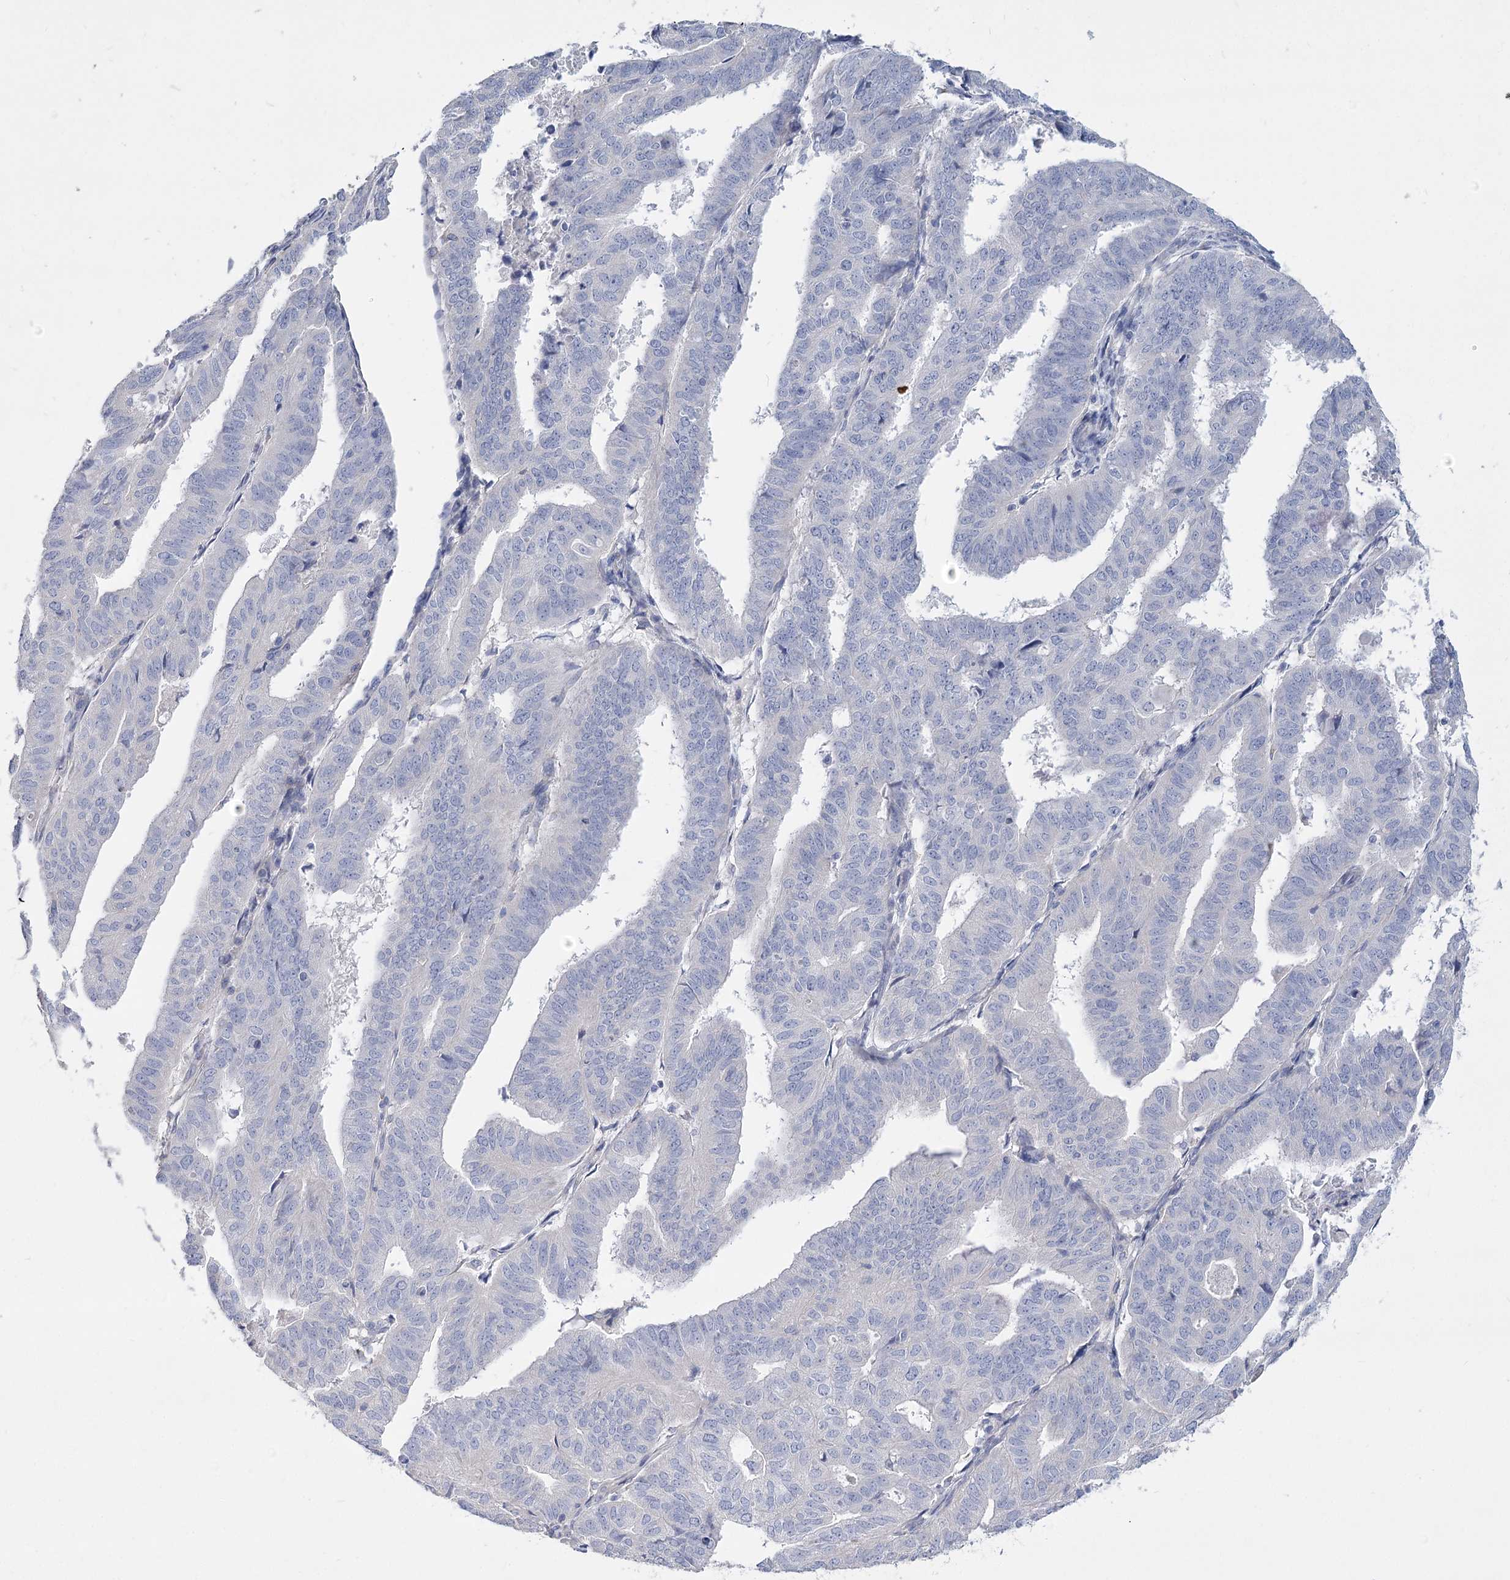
{"staining": {"intensity": "negative", "quantity": "none", "location": "none"}, "tissue": "endometrial cancer", "cell_type": "Tumor cells", "image_type": "cancer", "snomed": [{"axis": "morphology", "description": "Adenocarcinoma, NOS"}, {"axis": "topography", "description": "Uterus"}], "caption": "An immunohistochemistry (IHC) micrograph of endometrial cancer is shown. There is no staining in tumor cells of endometrial cancer.", "gene": "SLC9A3", "patient": {"sex": "female", "age": 77}}